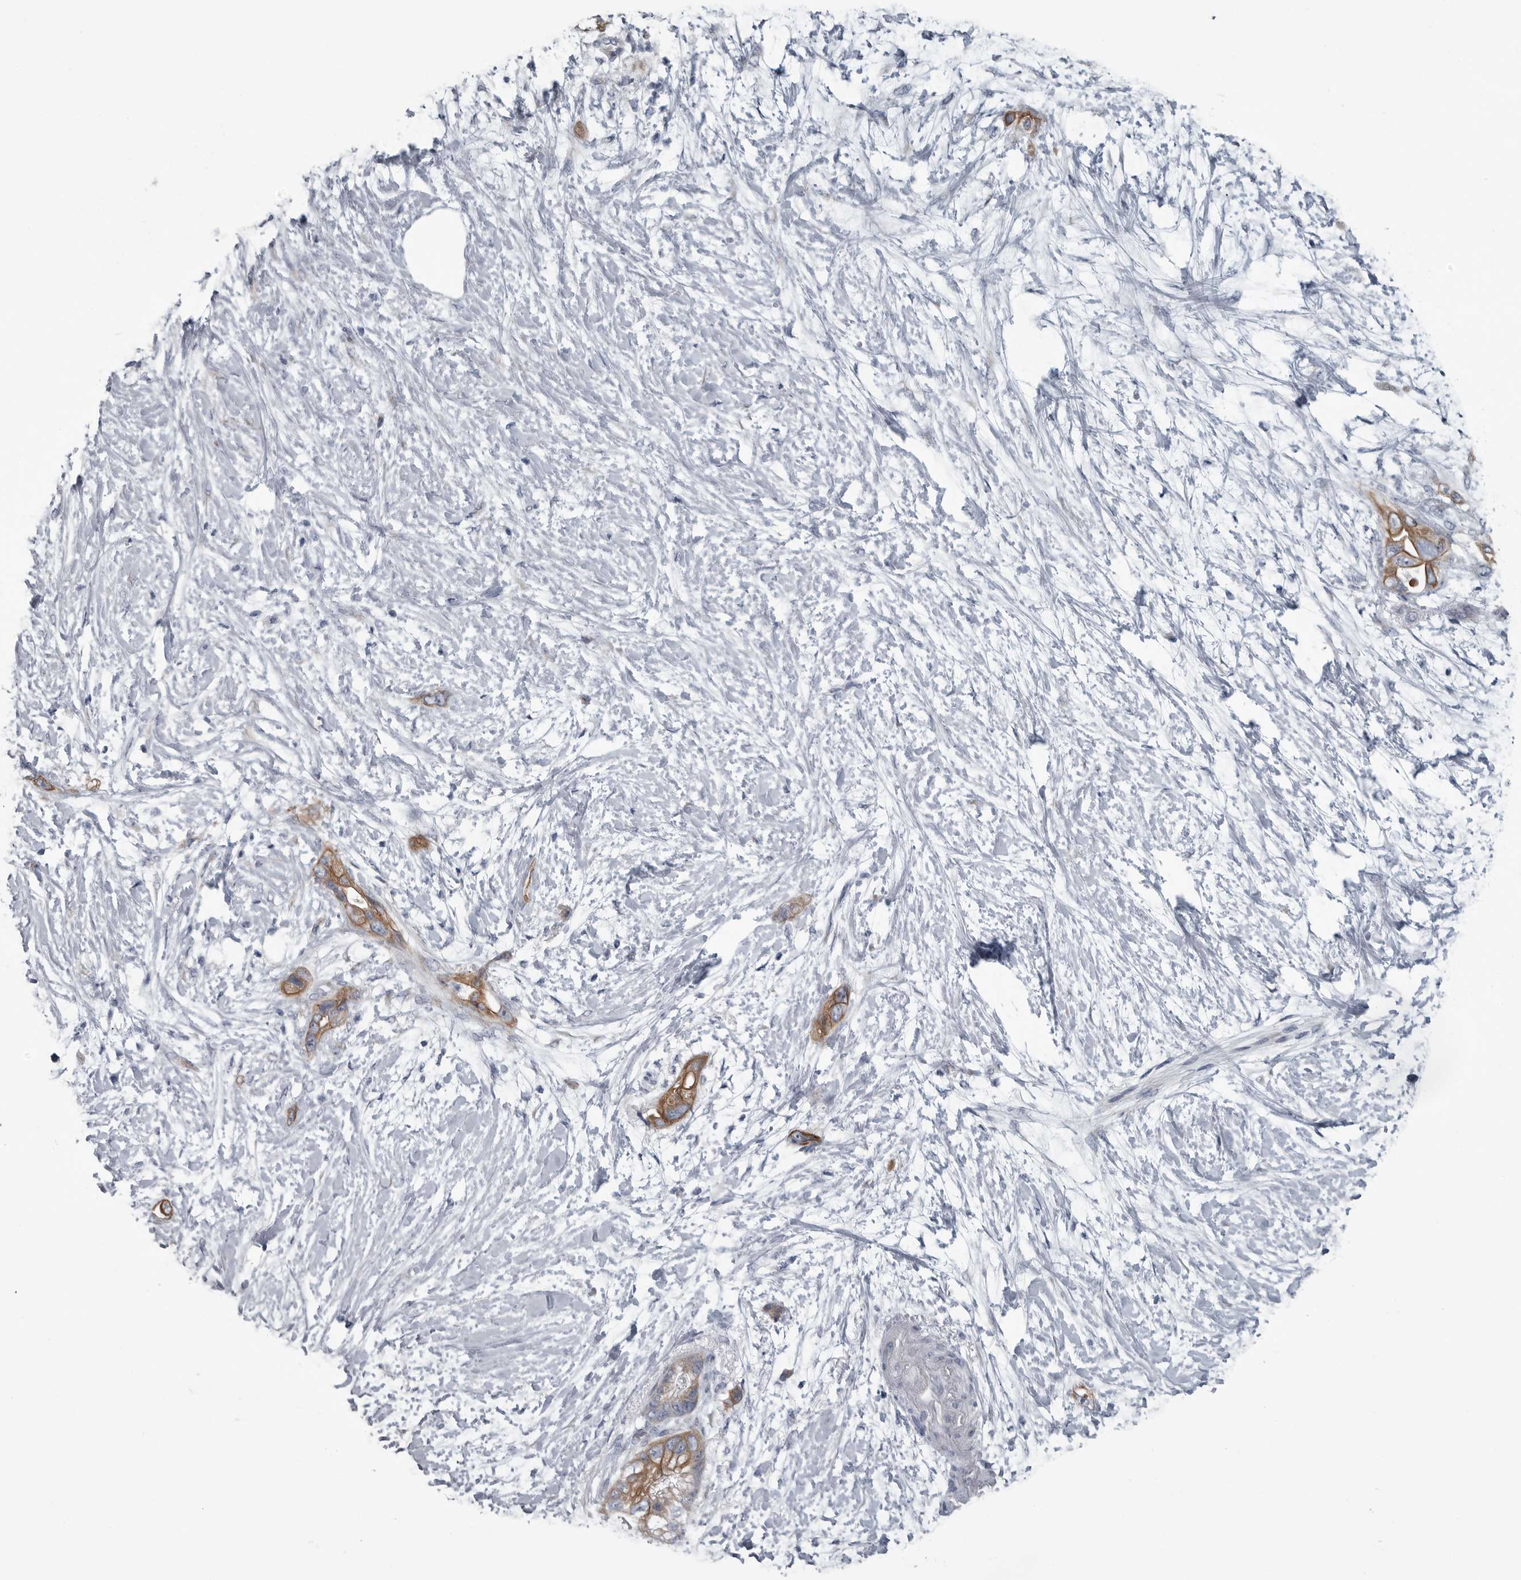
{"staining": {"intensity": "moderate", "quantity": ">75%", "location": "cytoplasmic/membranous"}, "tissue": "pancreatic cancer", "cell_type": "Tumor cells", "image_type": "cancer", "snomed": [{"axis": "morphology", "description": "Adenocarcinoma, NOS"}, {"axis": "topography", "description": "Pancreas"}], "caption": "Immunohistochemical staining of human pancreatic cancer shows medium levels of moderate cytoplasmic/membranous positivity in approximately >75% of tumor cells.", "gene": "MYOC", "patient": {"sex": "male", "age": 53}}